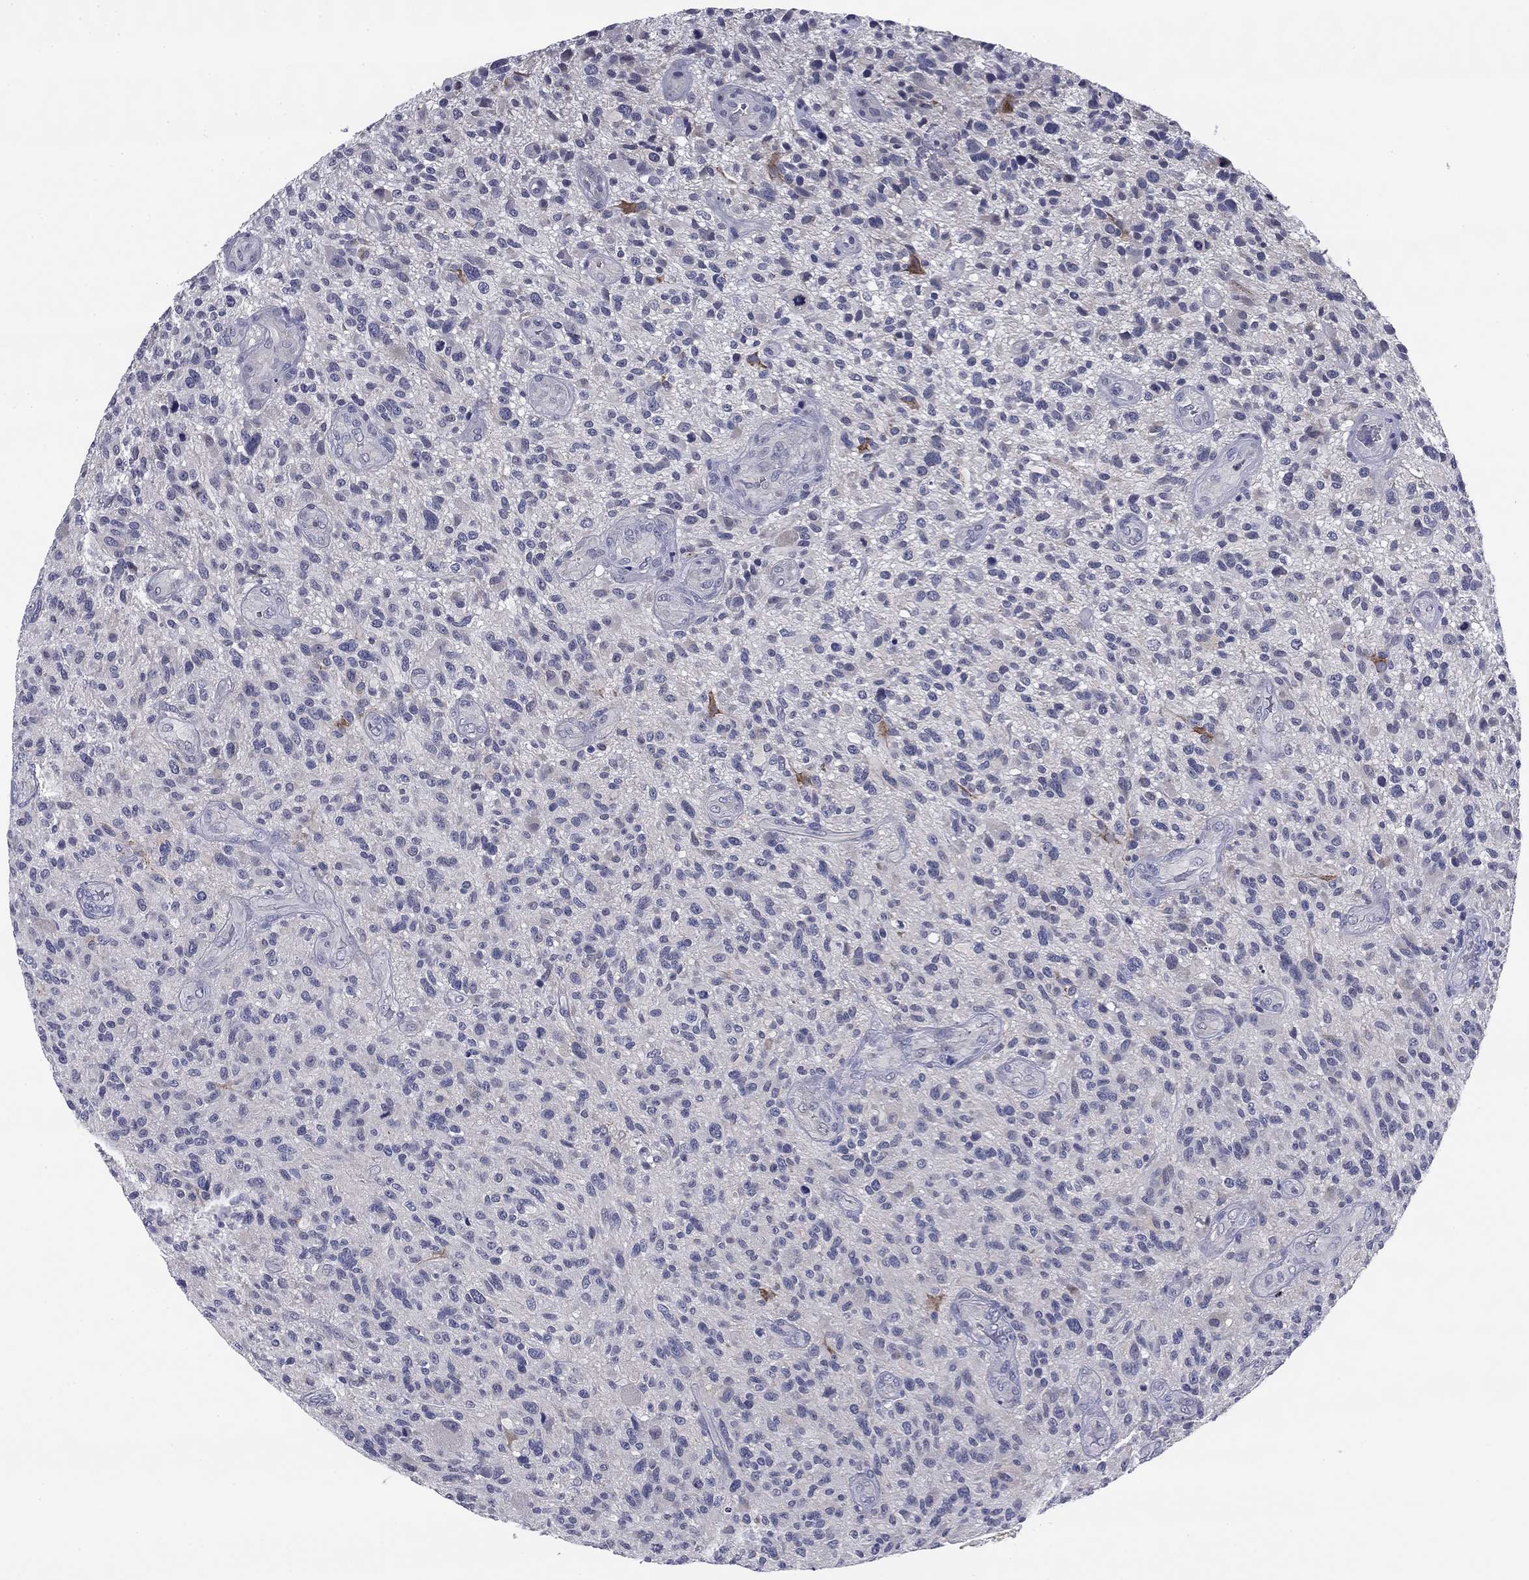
{"staining": {"intensity": "negative", "quantity": "none", "location": "none"}, "tissue": "glioma", "cell_type": "Tumor cells", "image_type": "cancer", "snomed": [{"axis": "morphology", "description": "Glioma, malignant, High grade"}, {"axis": "topography", "description": "Brain"}], "caption": "Immunohistochemical staining of glioma demonstrates no significant staining in tumor cells.", "gene": "REXO5", "patient": {"sex": "male", "age": 47}}